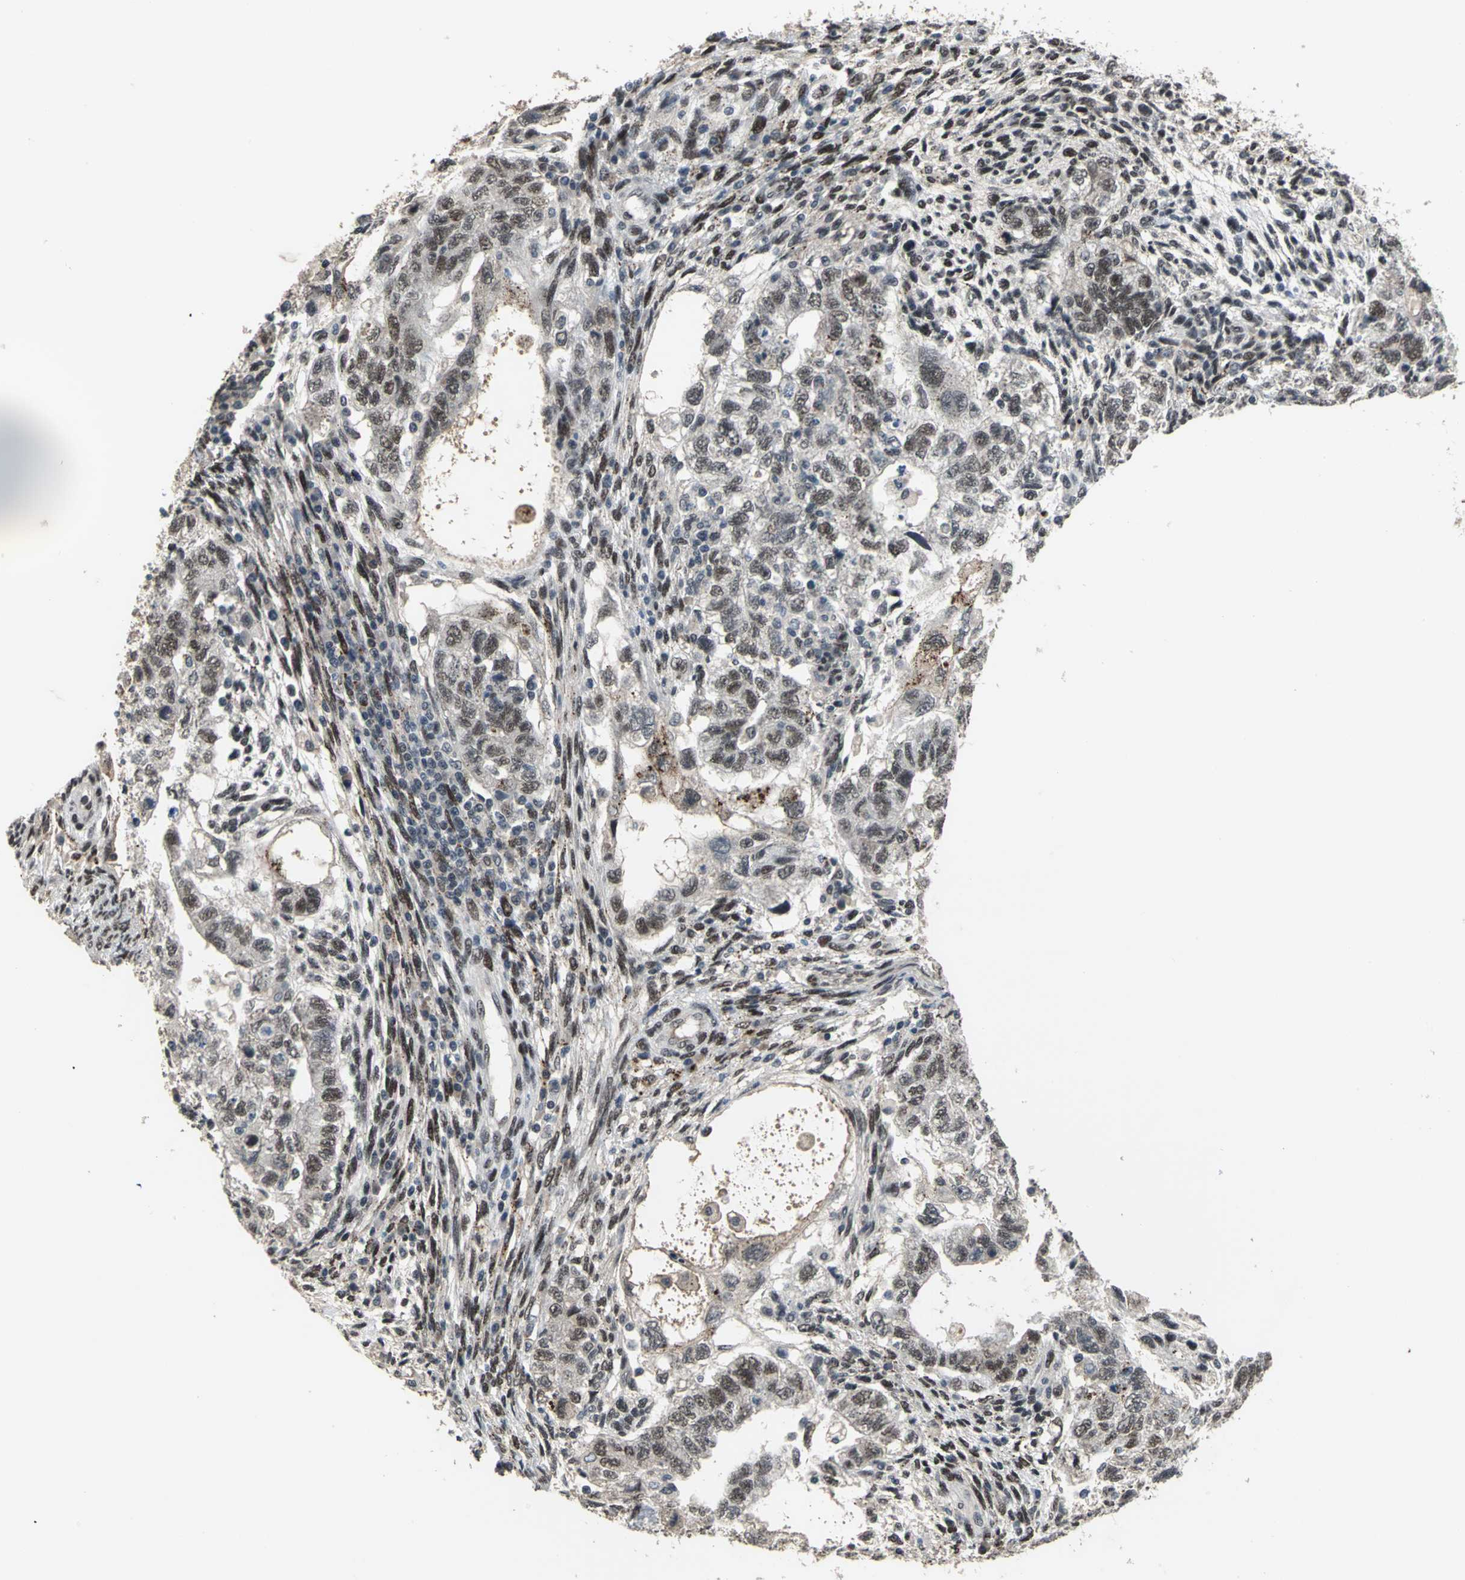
{"staining": {"intensity": "weak", "quantity": "25%-75%", "location": "nuclear"}, "tissue": "testis cancer", "cell_type": "Tumor cells", "image_type": "cancer", "snomed": [{"axis": "morphology", "description": "Normal tissue, NOS"}, {"axis": "morphology", "description": "Carcinoma, Embryonal, NOS"}, {"axis": "topography", "description": "Testis"}], "caption": "A low amount of weak nuclear staining is appreciated in about 25%-75% of tumor cells in testis cancer (embryonal carcinoma) tissue.", "gene": "ELF2", "patient": {"sex": "male", "age": 36}}